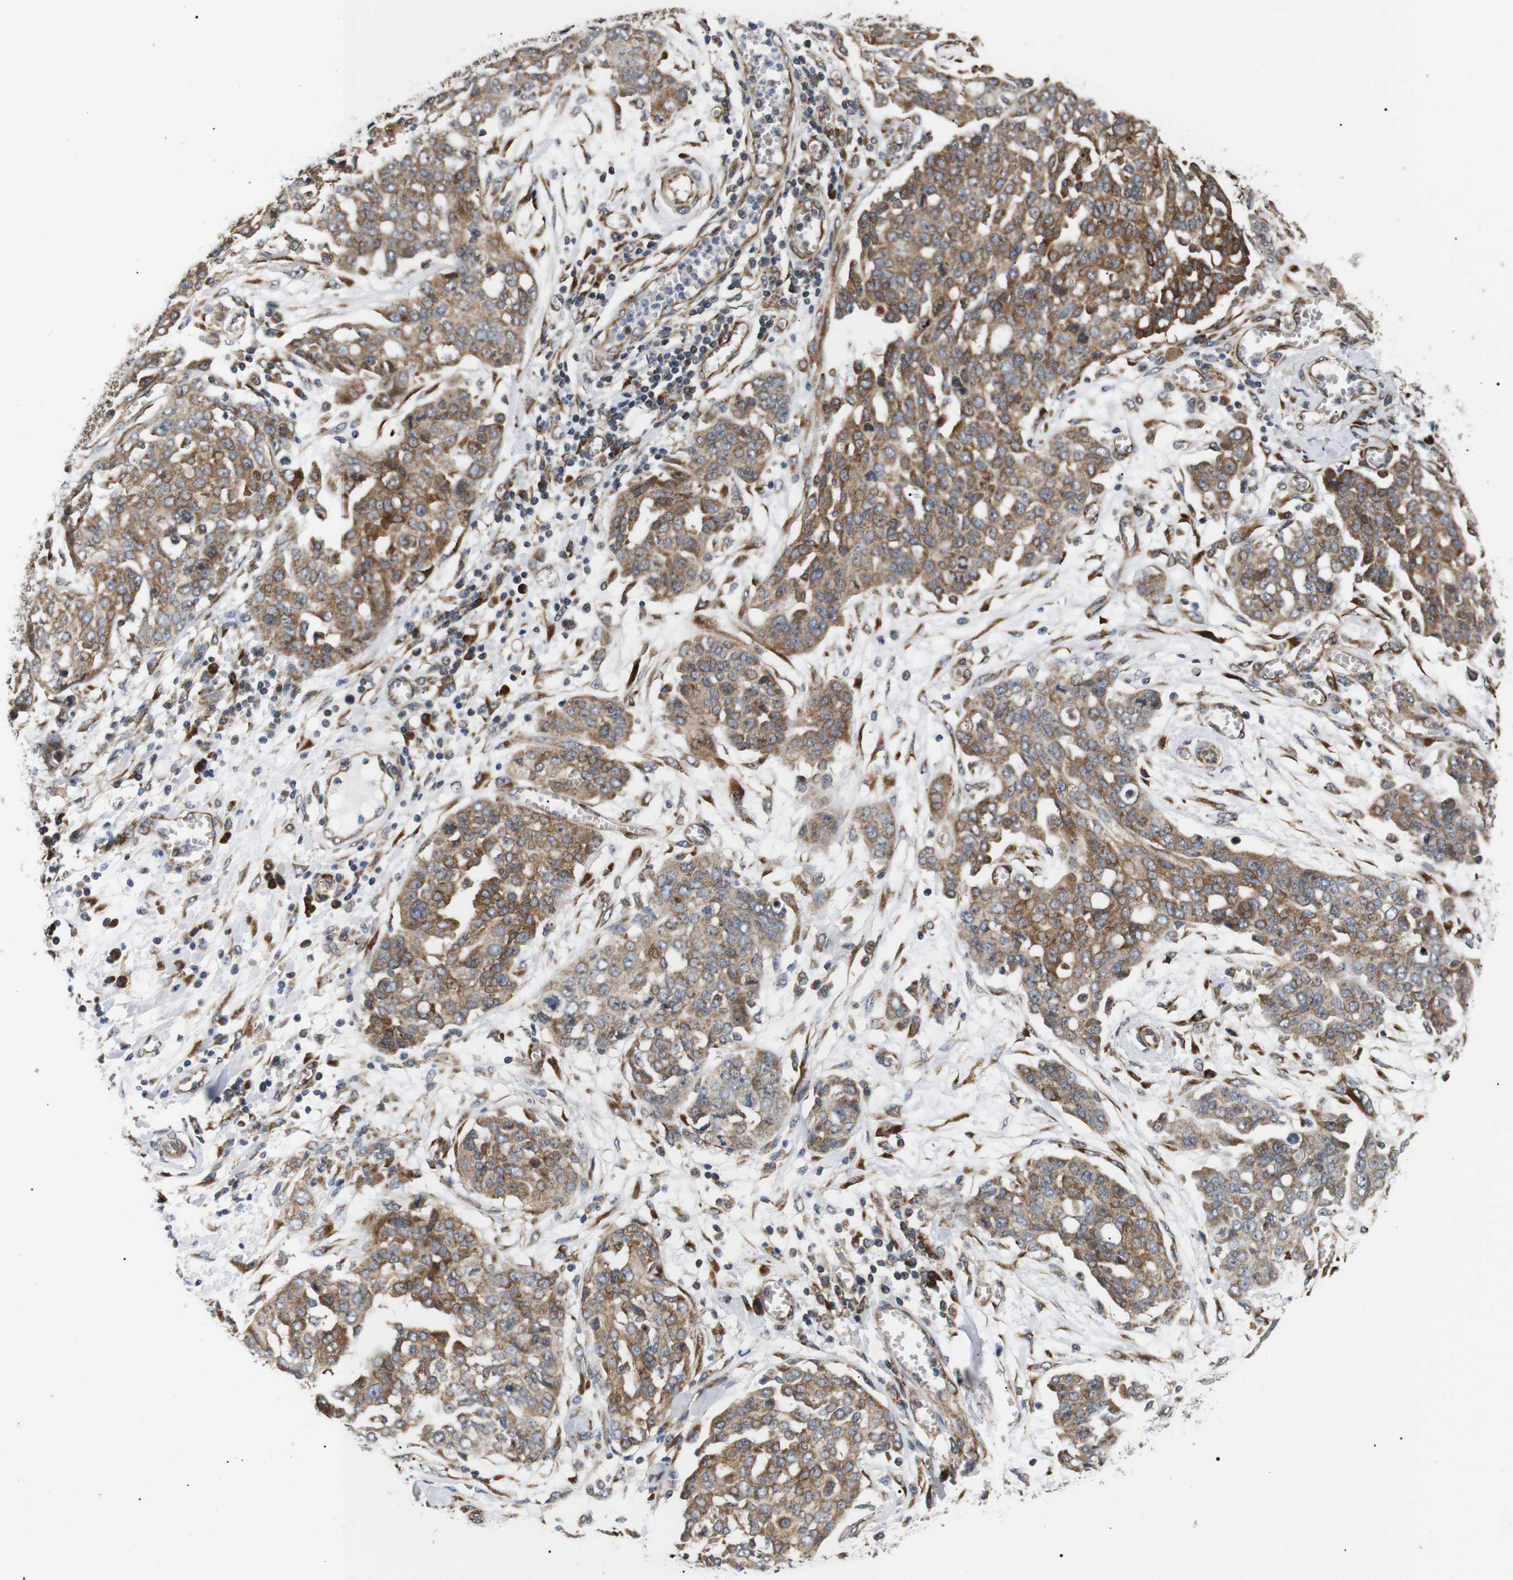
{"staining": {"intensity": "moderate", "quantity": ">75%", "location": "cytoplasmic/membranous"}, "tissue": "ovarian cancer", "cell_type": "Tumor cells", "image_type": "cancer", "snomed": [{"axis": "morphology", "description": "Cystadenocarcinoma, serous, NOS"}, {"axis": "topography", "description": "Soft tissue"}, {"axis": "topography", "description": "Ovary"}], "caption": "There is medium levels of moderate cytoplasmic/membranous staining in tumor cells of ovarian serous cystadenocarcinoma, as demonstrated by immunohistochemical staining (brown color).", "gene": "KANK4", "patient": {"sex": "female", "age": 57}}